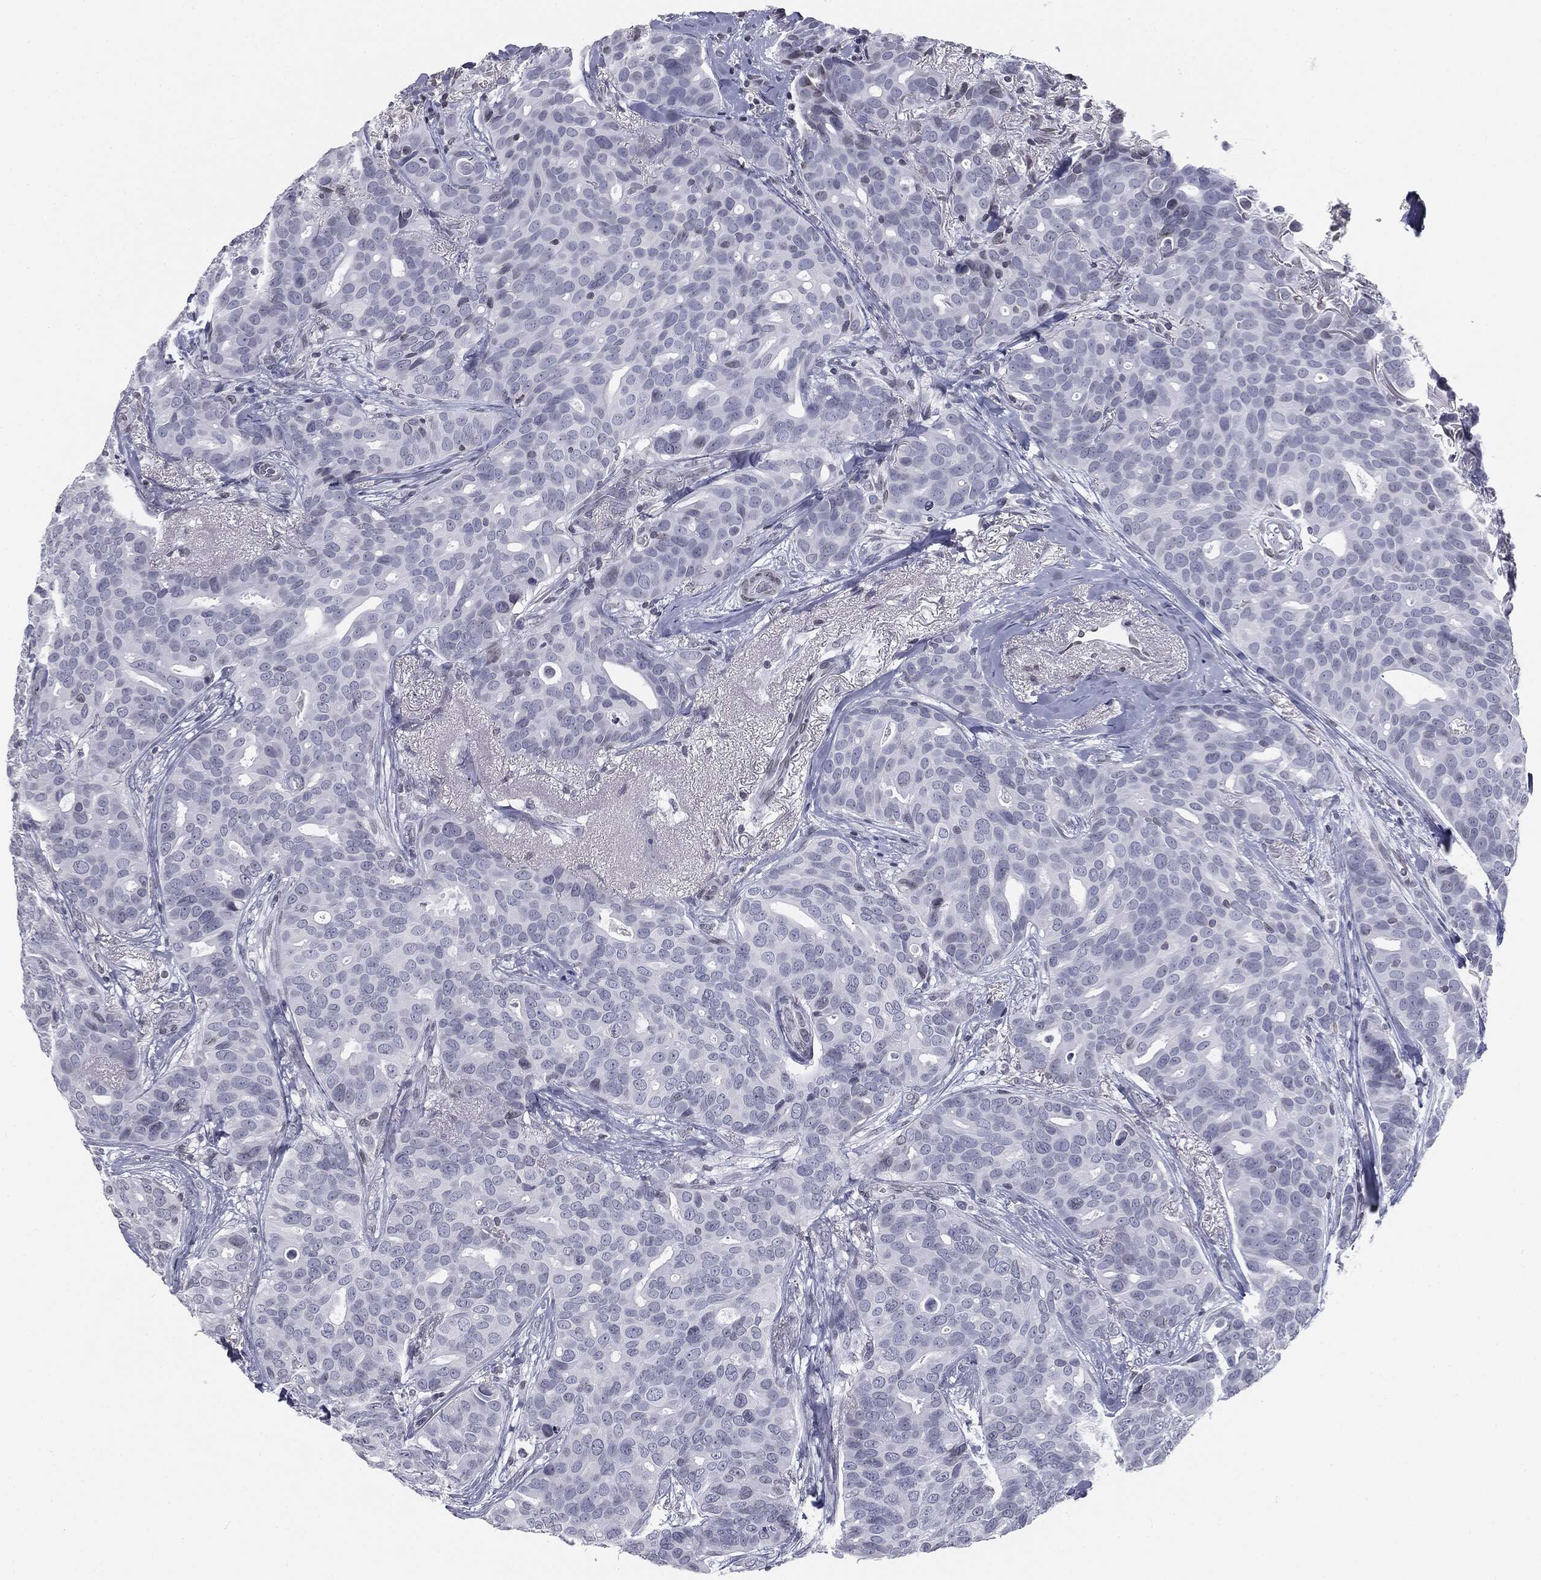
{"staining": {"intensity": "negative", "quantity": "none", "location": "none"}, "tissue": "breast cancer", "cell_type": "Tumor cells", "image_type": "cancer", "snomed": [{"axis": "morphology", "description": "Duct carcinoma"}, {"axis": "topography", "description": "Breast"}], "caption": "Tumor cells are negative for protein expression in human infiltrating ductal carcinoma (breast).", "gene": "ALDOB", "patient": {"sex": "female", "age": 54}}